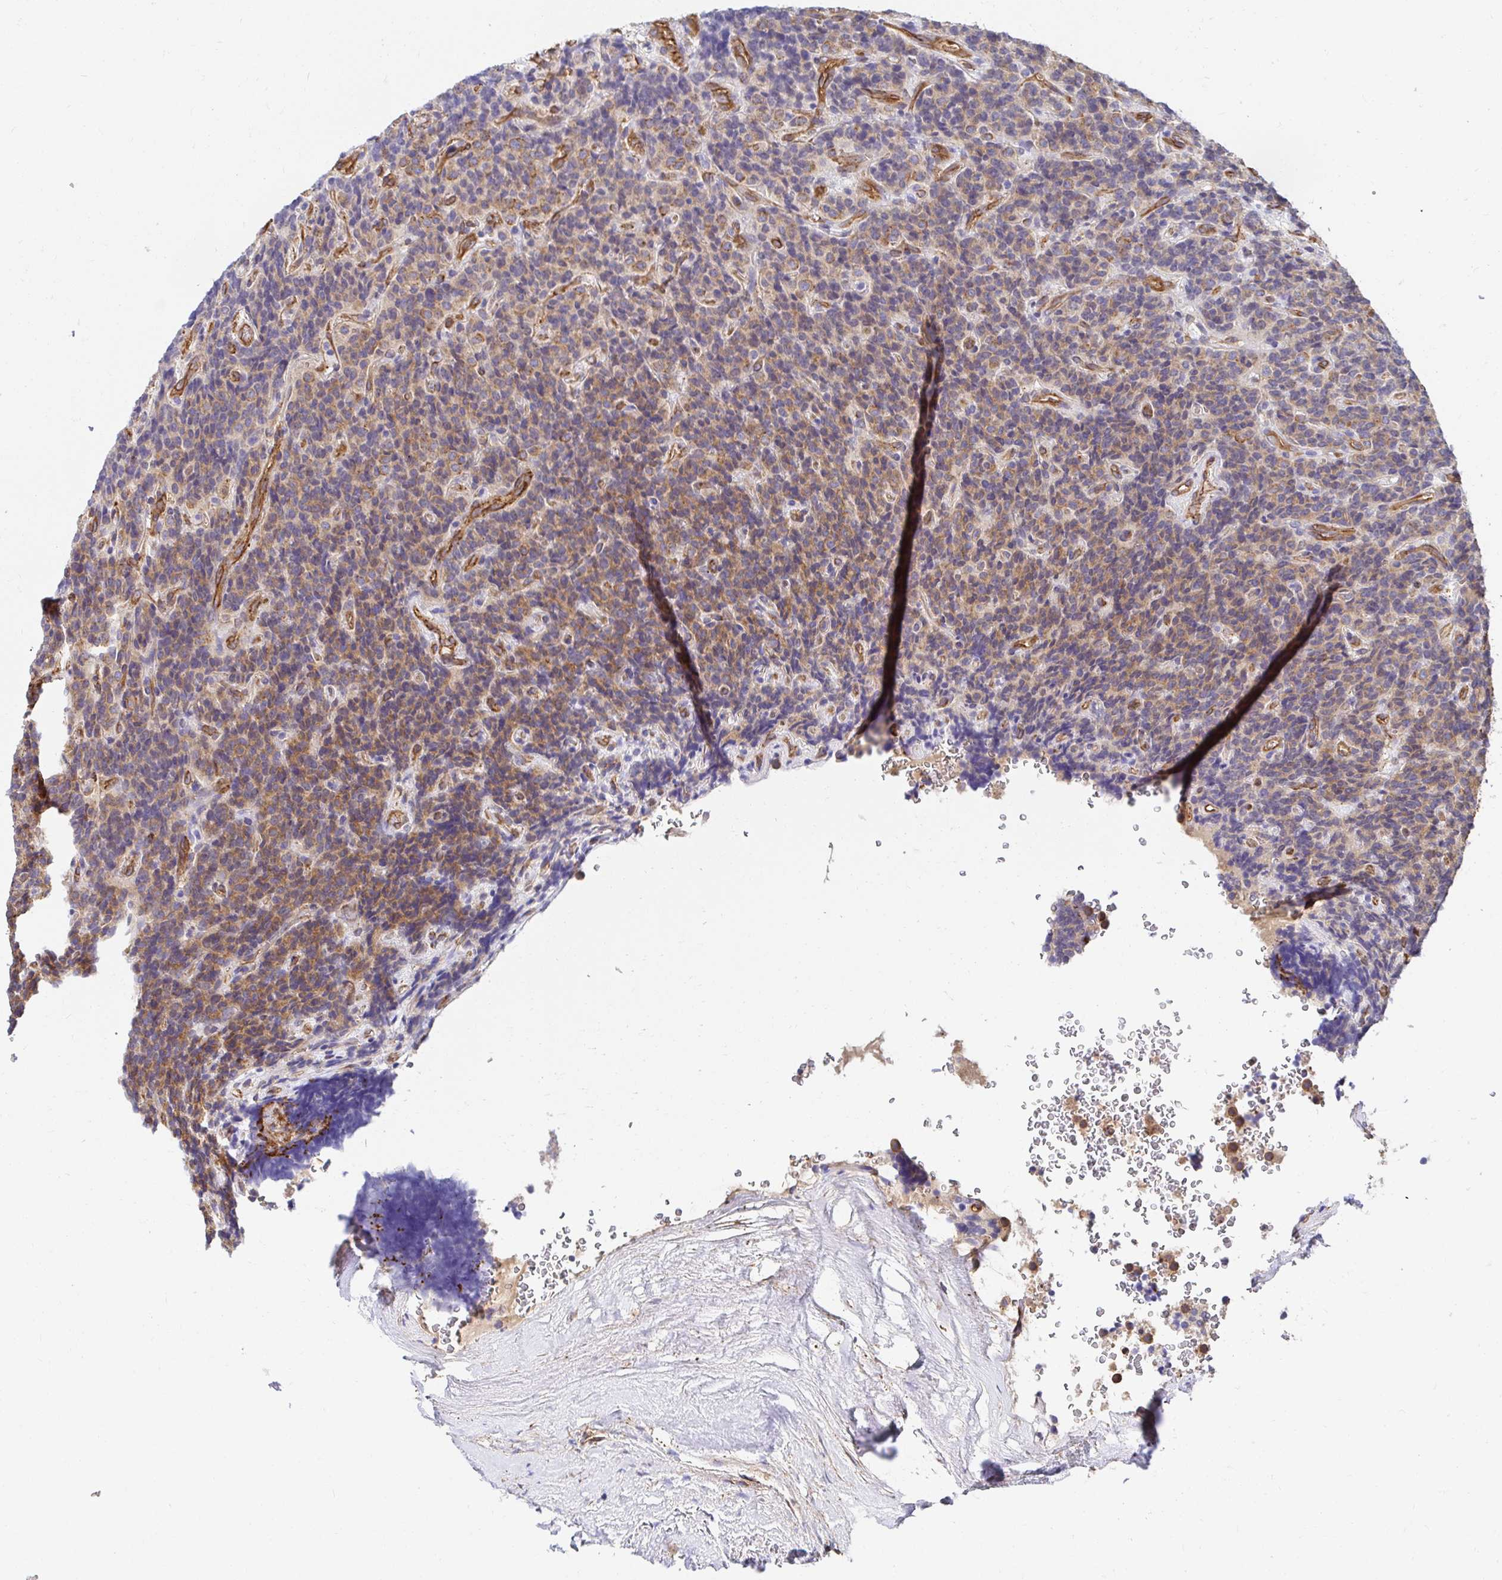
{"staining": {"intensity": "weak", "quantity": ">75%", "location": "cytoplasmic/membranous"}, "tissue": "carcinoid", "cell_type": "Tumor cells", "image_type": "cancer", "snomed": [{"axis": "morphology", "description": "Carcinoid, malignant, NOS"}, {"axis": "topography", "description": "Pancreas"}], "caption": "A low amount of weak cytoplasmic/membranous expression is identified in approximately >75% of tumor cells in carcinoid tissue.", "gene": "CTTN", "patient": {"sex": "male", "age": 36}}